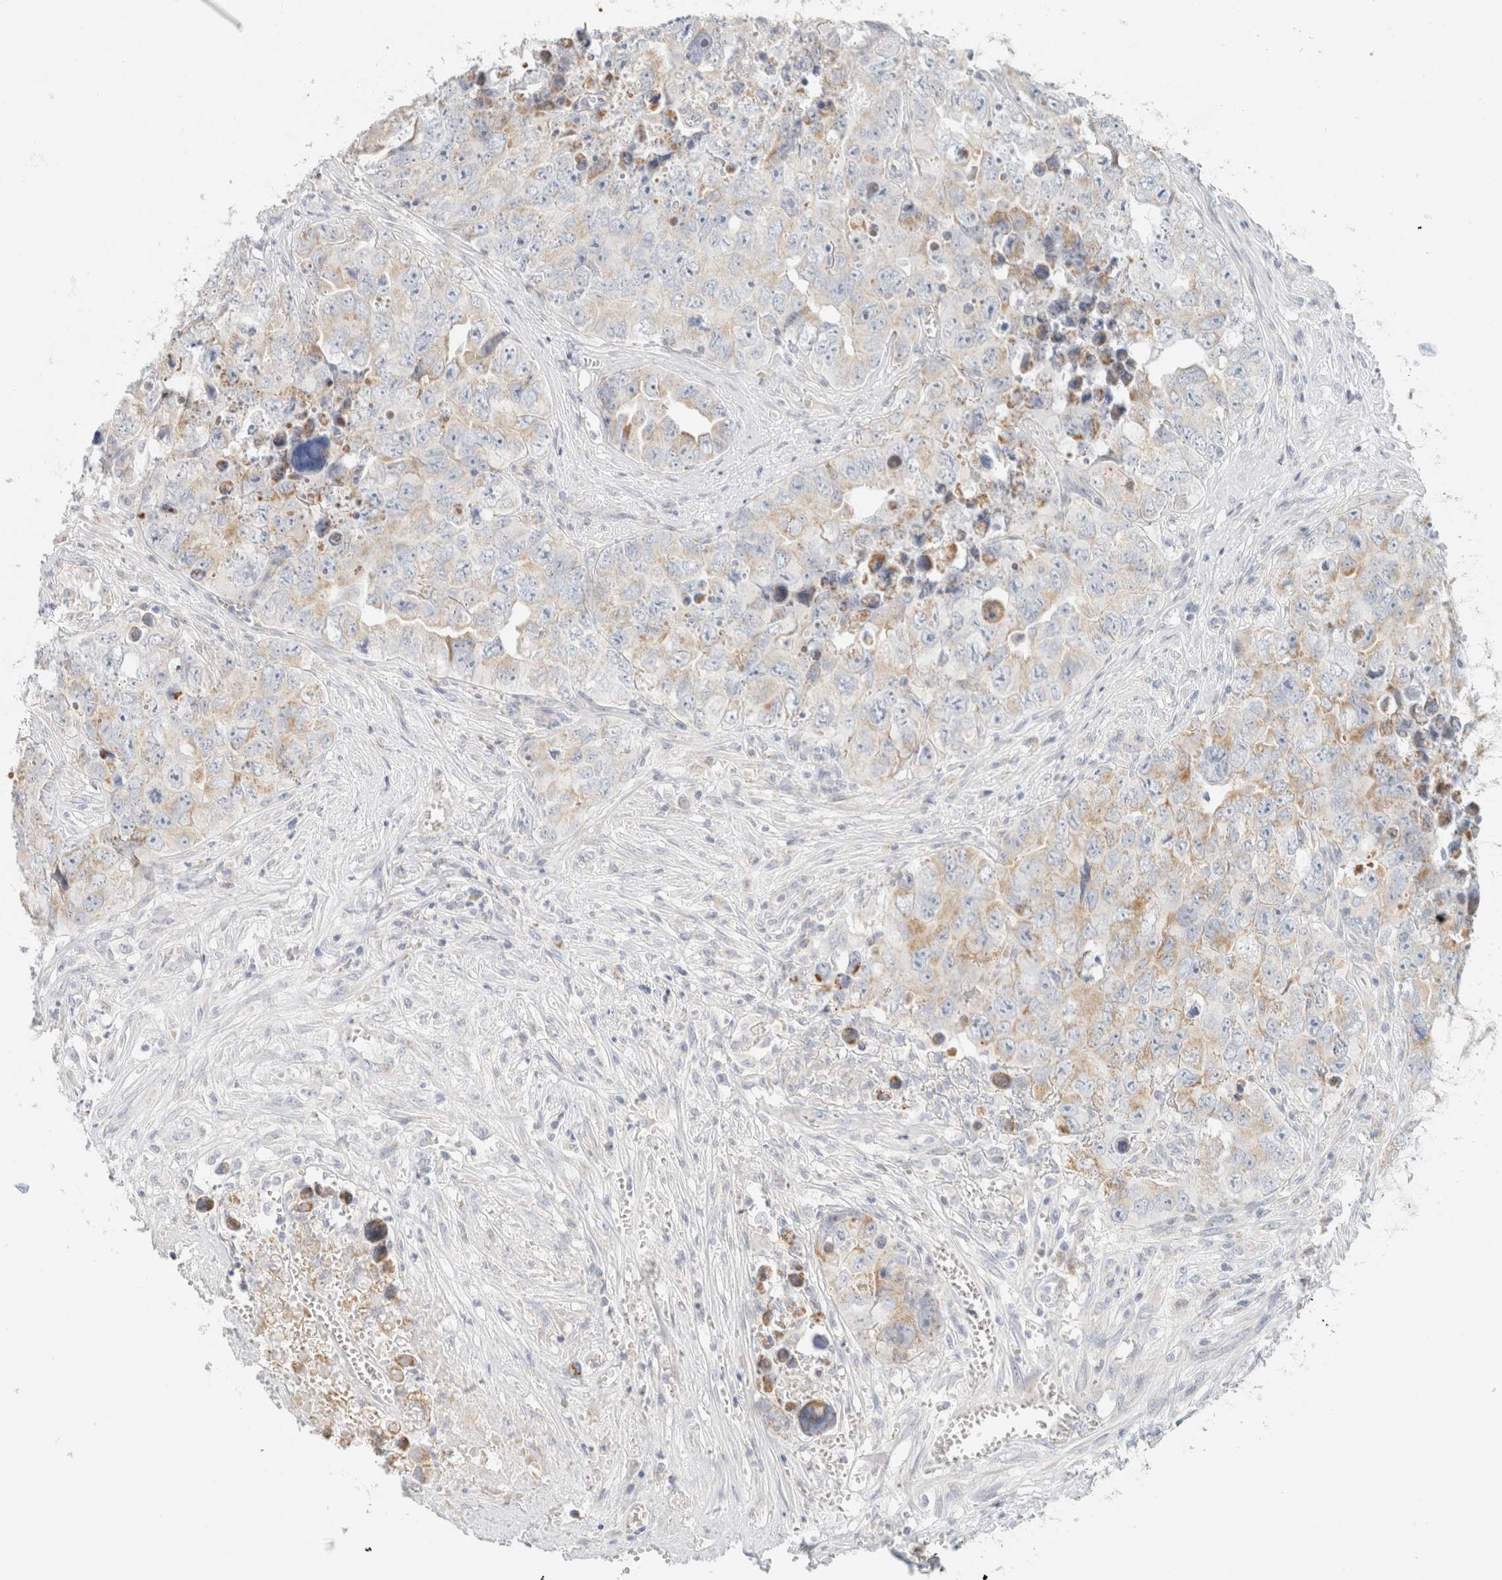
{"staining": {"intensity": "weak", "quantity": "25%-75%", "location": "cytoplasmic/membranous"}, "tissue": "testis cancer", "cell_type": "Tumor cells", "image_type": "cancer", "snomed": [{"axis": "morphology", "description": "Seminoma, NOS"}, {"axis": "morphology", "description": "Carcinoma, Embryonal, NOS"}, {"axis": "topography", "description": "Testis"}], "caption": "A brown stain highlights weak cytoplasmic/membranous positivity of a protein in testis cancer tumor cells.", "gene": "HDHD3", "patient": {"sex": "male", "age": 43}}